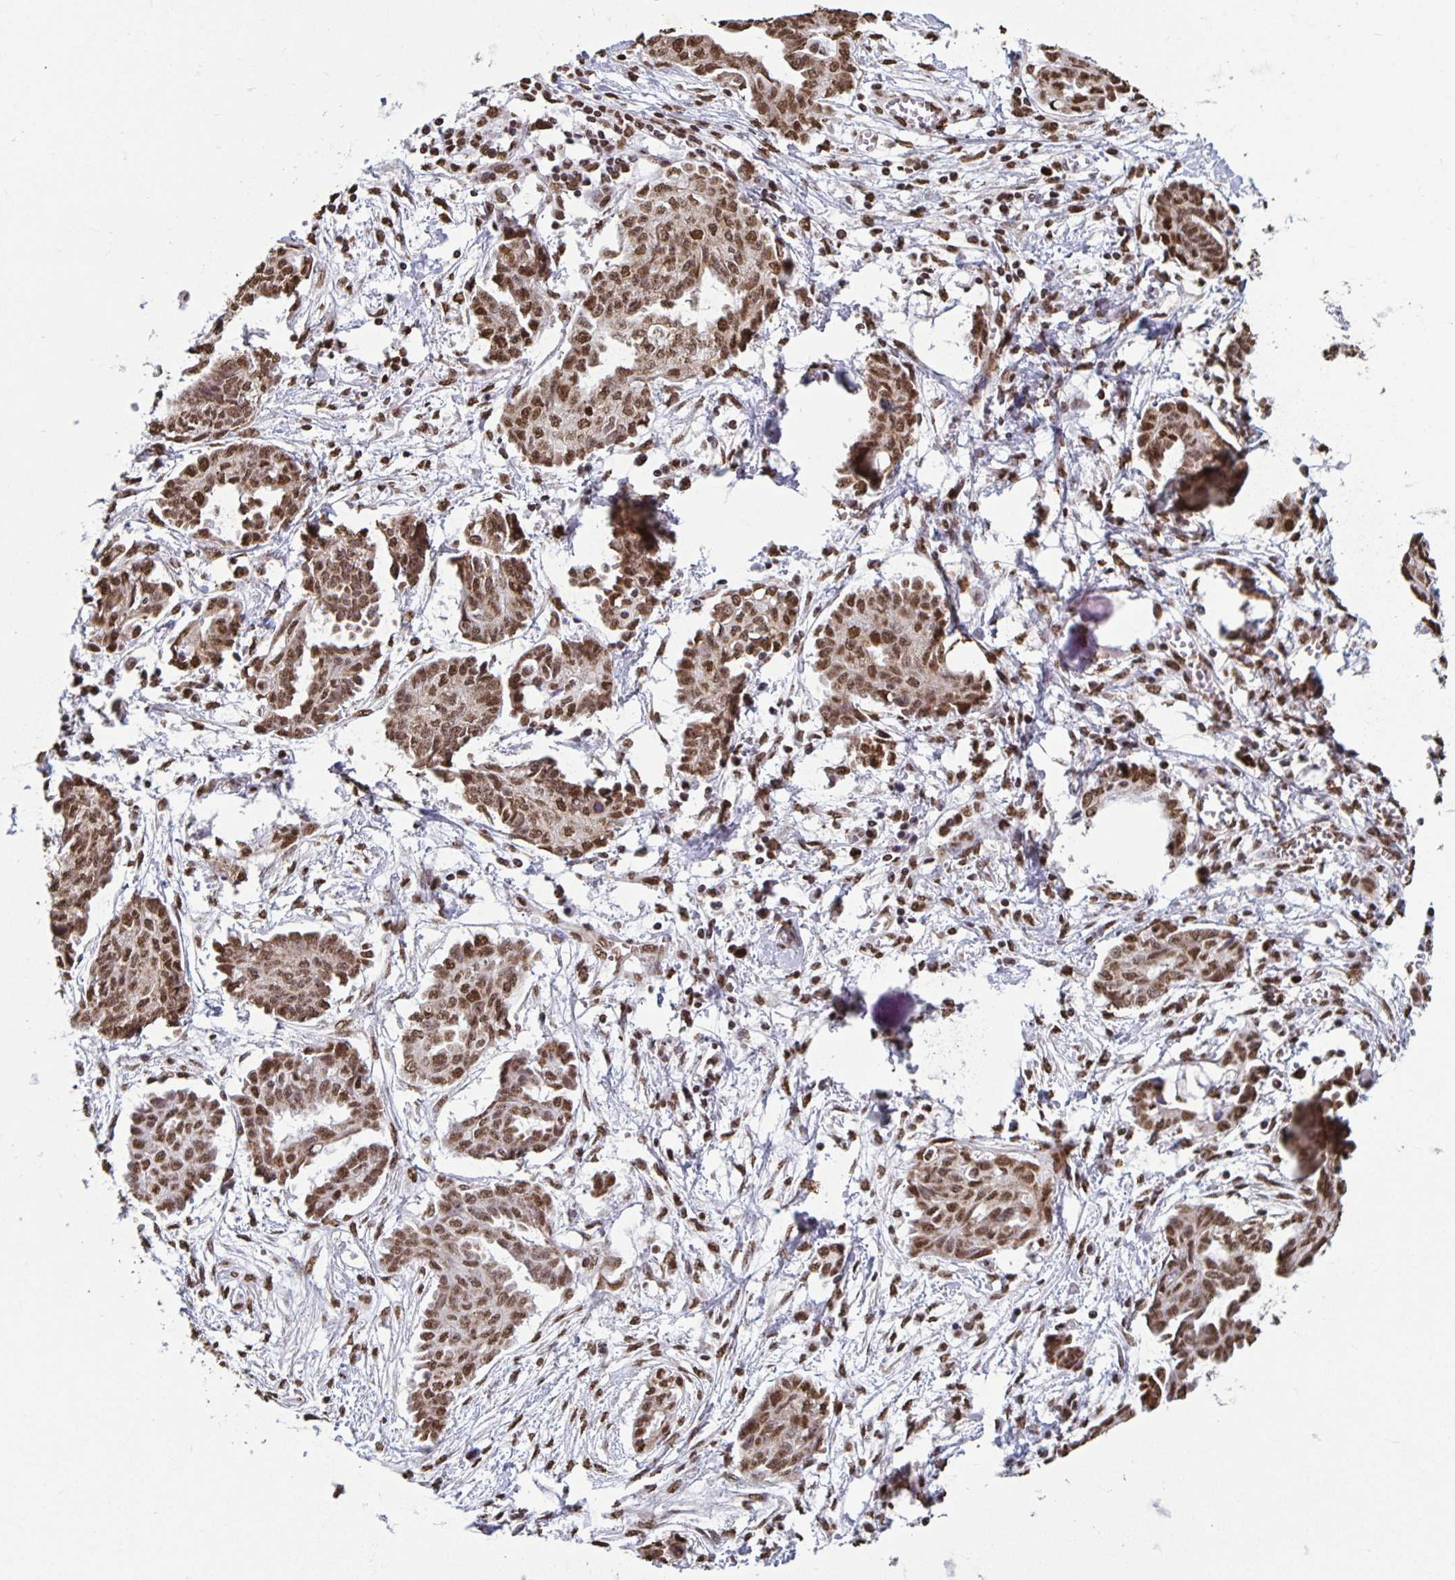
{"staining": {"intensity": "moderate", "quantity": ">75%", "location": "nuclear"}, "tissue": "ovarian cancer", "cell_type": "Tumor cells", "image_type": "cancer", "snomed": [{"axis": "morphology", "description": "Cystadenocarcinoma, serous, NOS"}, {"axis": "topography", "description": "Ovary"}], "caption": "Immunohistochemical staining of ovarian serous cystadenocarcinoma shows medium levels of moderate nuclear staining in approximately >75% of tumor cells. (Brightfield microscopy of DAB IHC at high magnification).", "gene": "DUT", "patient": {"sex": "female", "age": 71}}